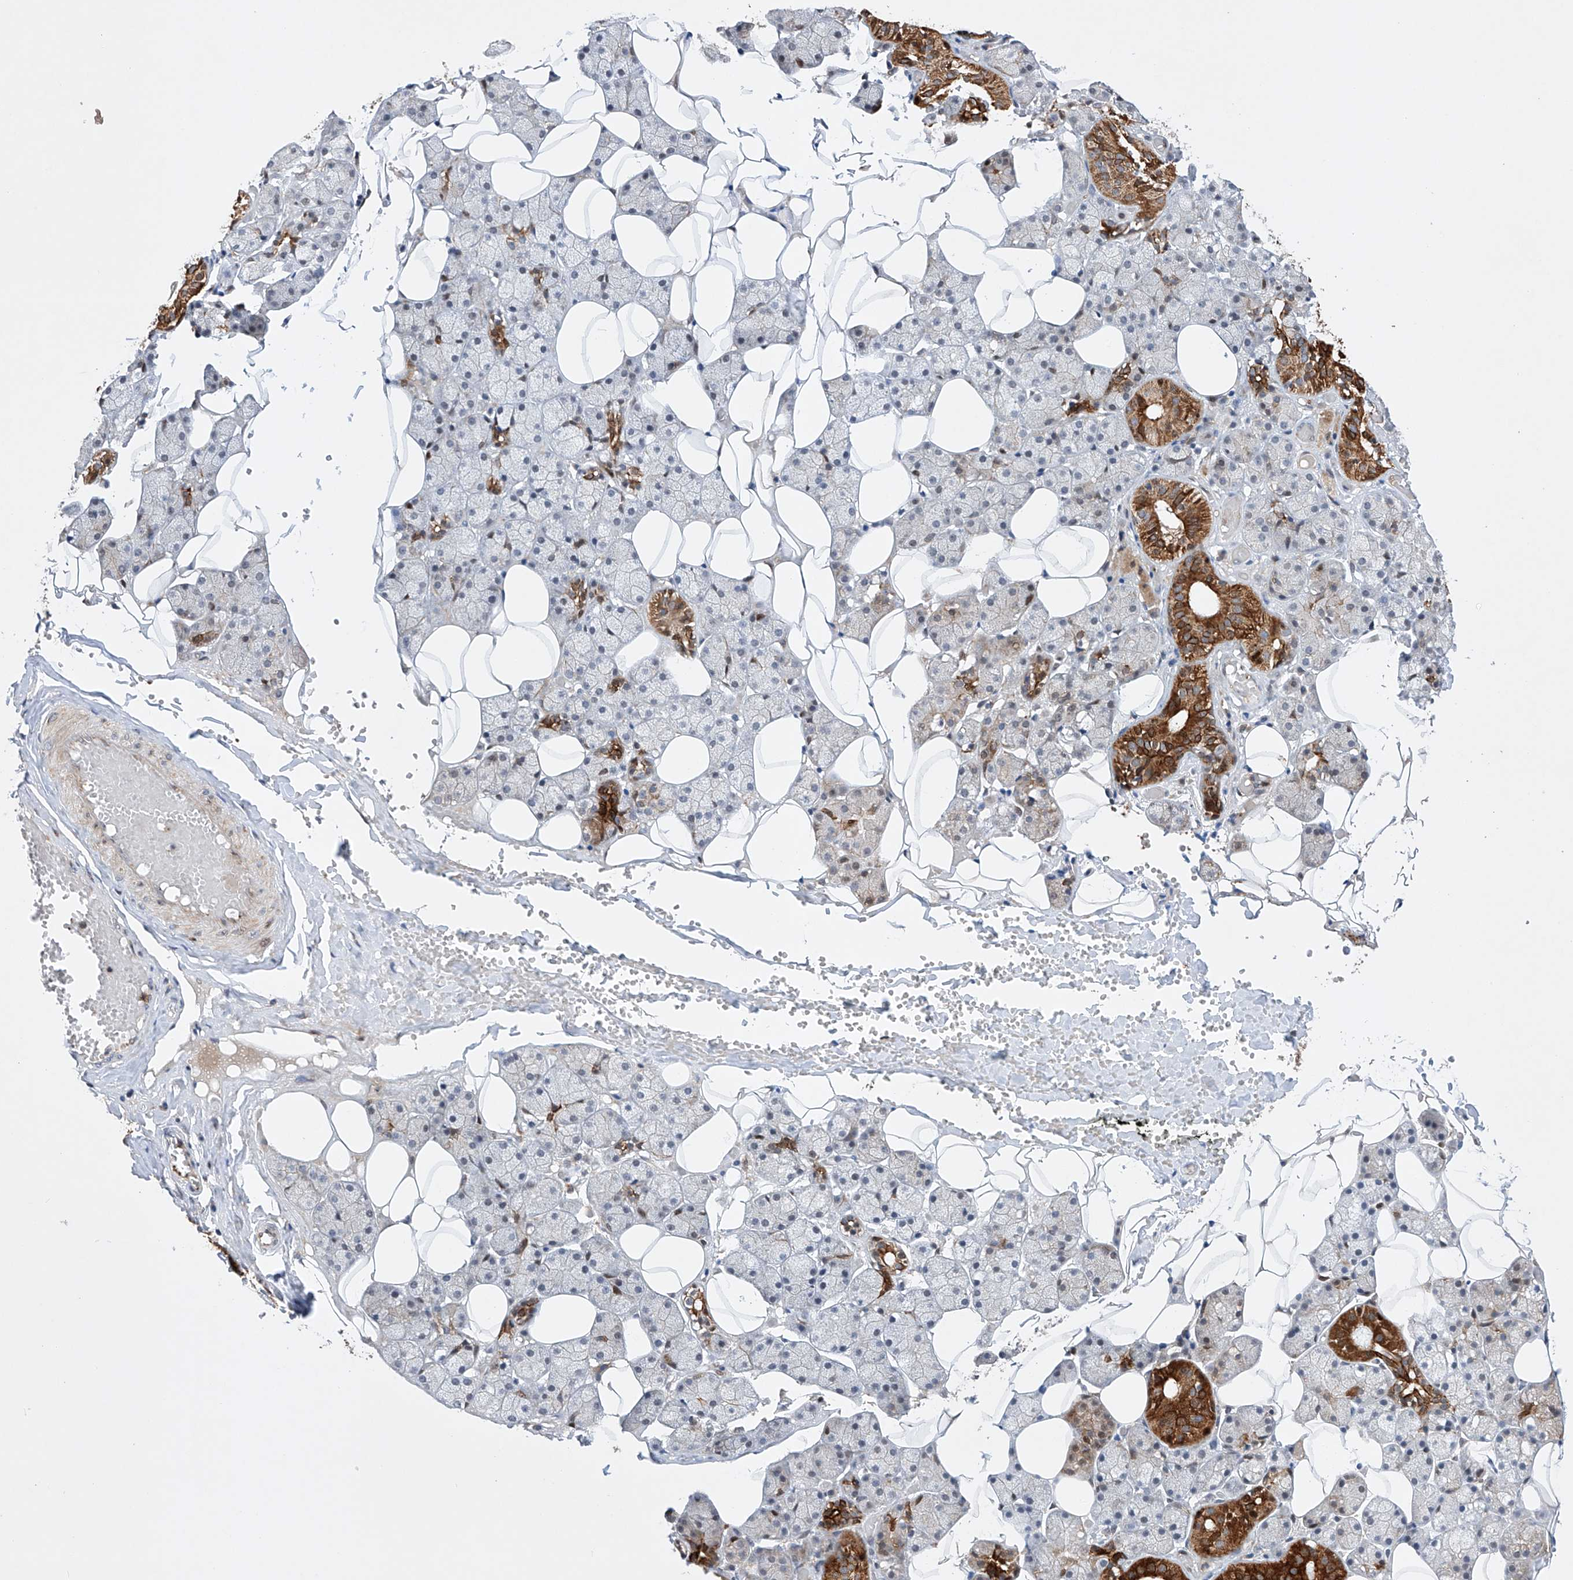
{"staining": {"intensity": "strong", "quantity": "25%-75%", "location": "cytoplasmic/membranous"}, "tissue": "salivary gland", "cell_type": "Glandular cells", "image_type": "normal", "snomed": [{"axis": "morphology", "description": "Normal tissue, NOS"}, {"axis": "topography", "description": "Salivary gland"}], "caption": "An IHC micrograph of normal tissue is shown. Protein staining in brown shows strong cytoplasmic/membranous positivity in salivary gland within glandular cells. (IHC, brightfield microscopy, high magnification).", "gene": "AFG1L", "patient": {"sex": "female", "age": 33}}